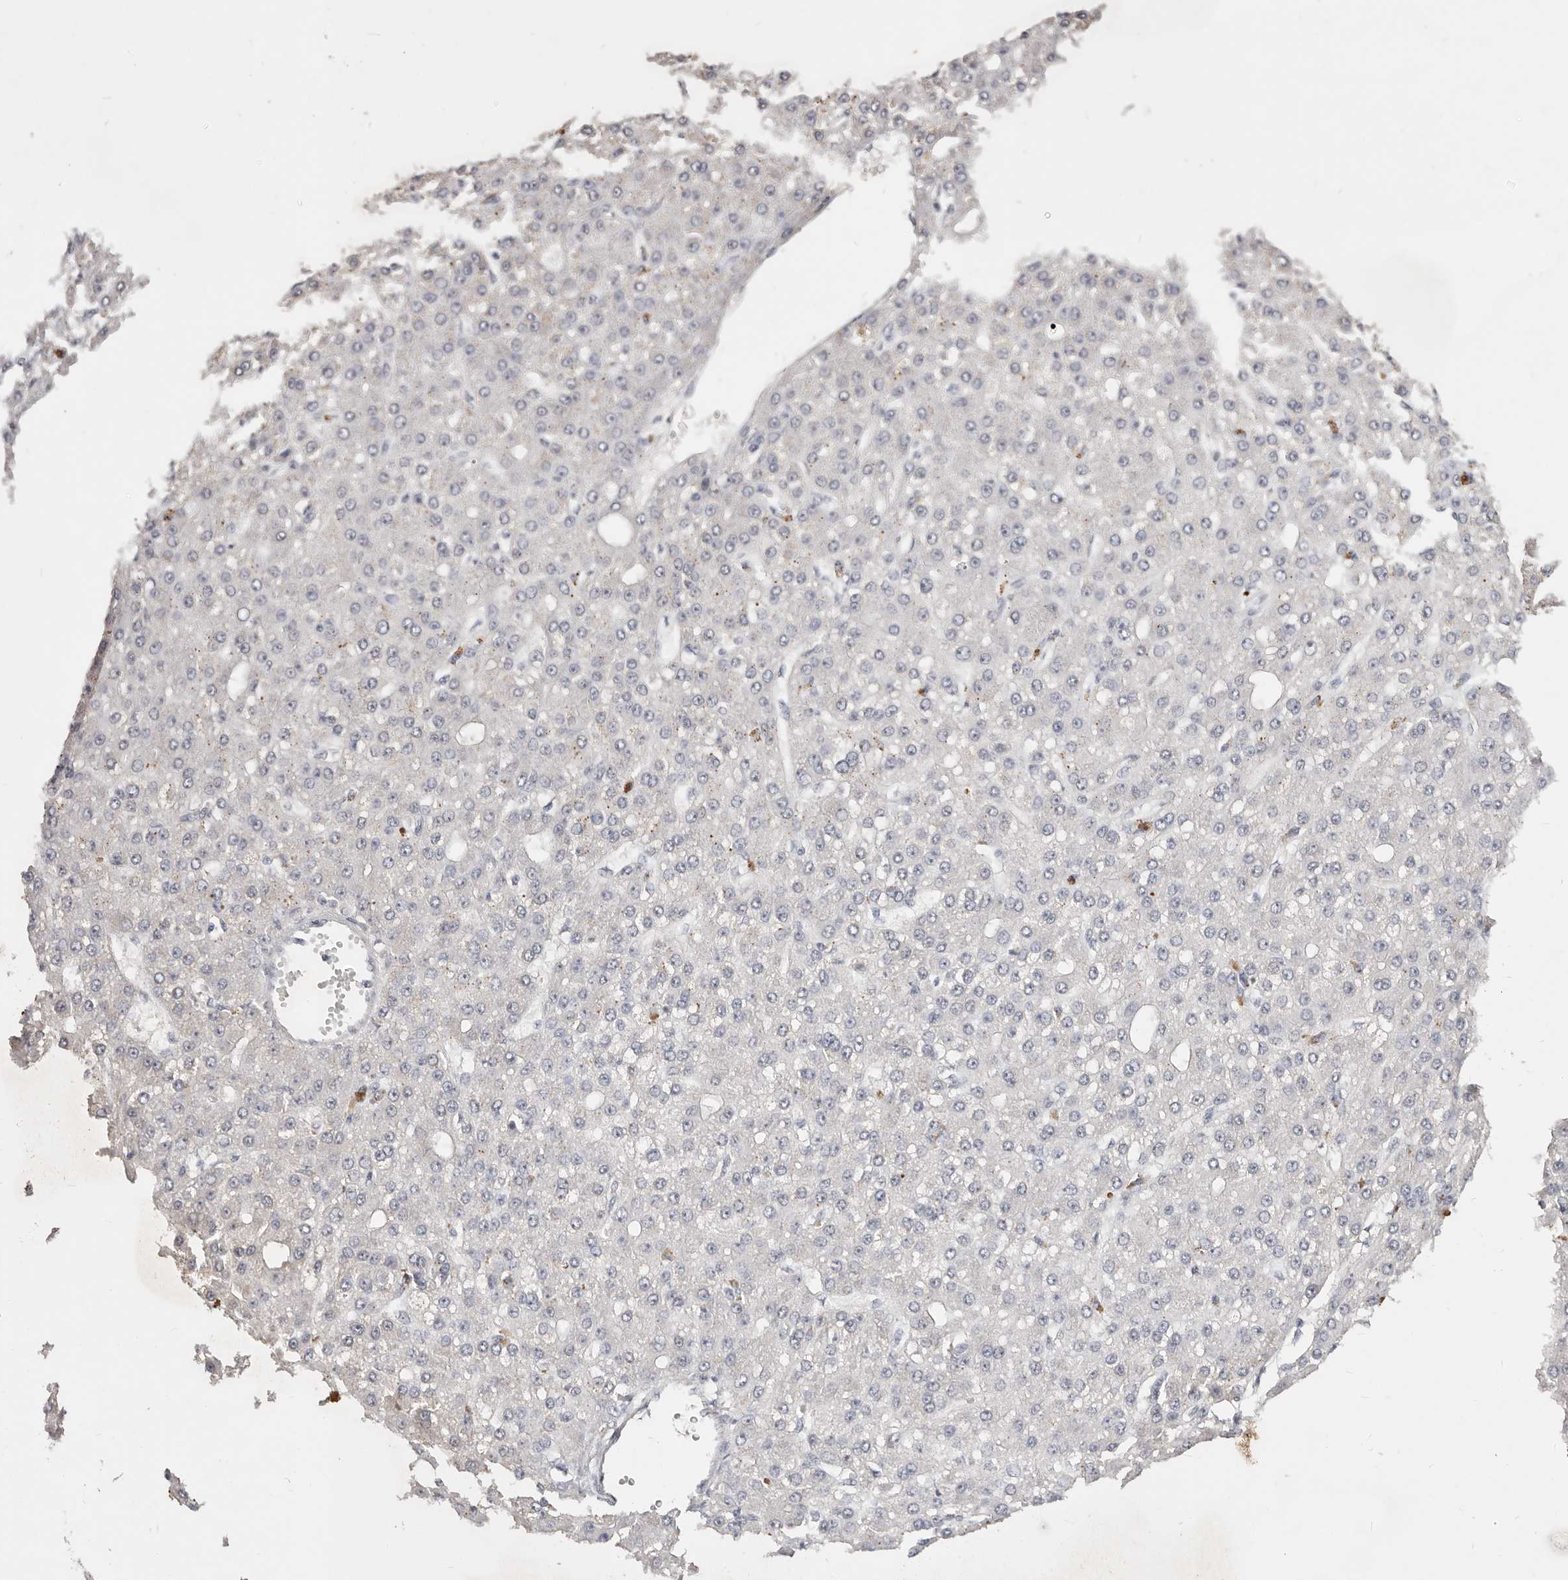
{"staining": {"intensity": "negative", "quantity": "none", "location": "none"}, "tissue": "liver cancer", "cell_type": "Tumor cells", "image_type": "cancer", "snomed": [{"axis": "morphology", "description": "Carcinoma, Hepatocellular, NOS"}, {"axis": "topography", "description": "Liver"}], "caption": "This is an immunohistochemistry photomicrograph of human liver hepatocellular carcinoma. There is no positivity in tumor cells.", "gene": "TSPAN13", "patient": {"sex": "male", "age": 67}}